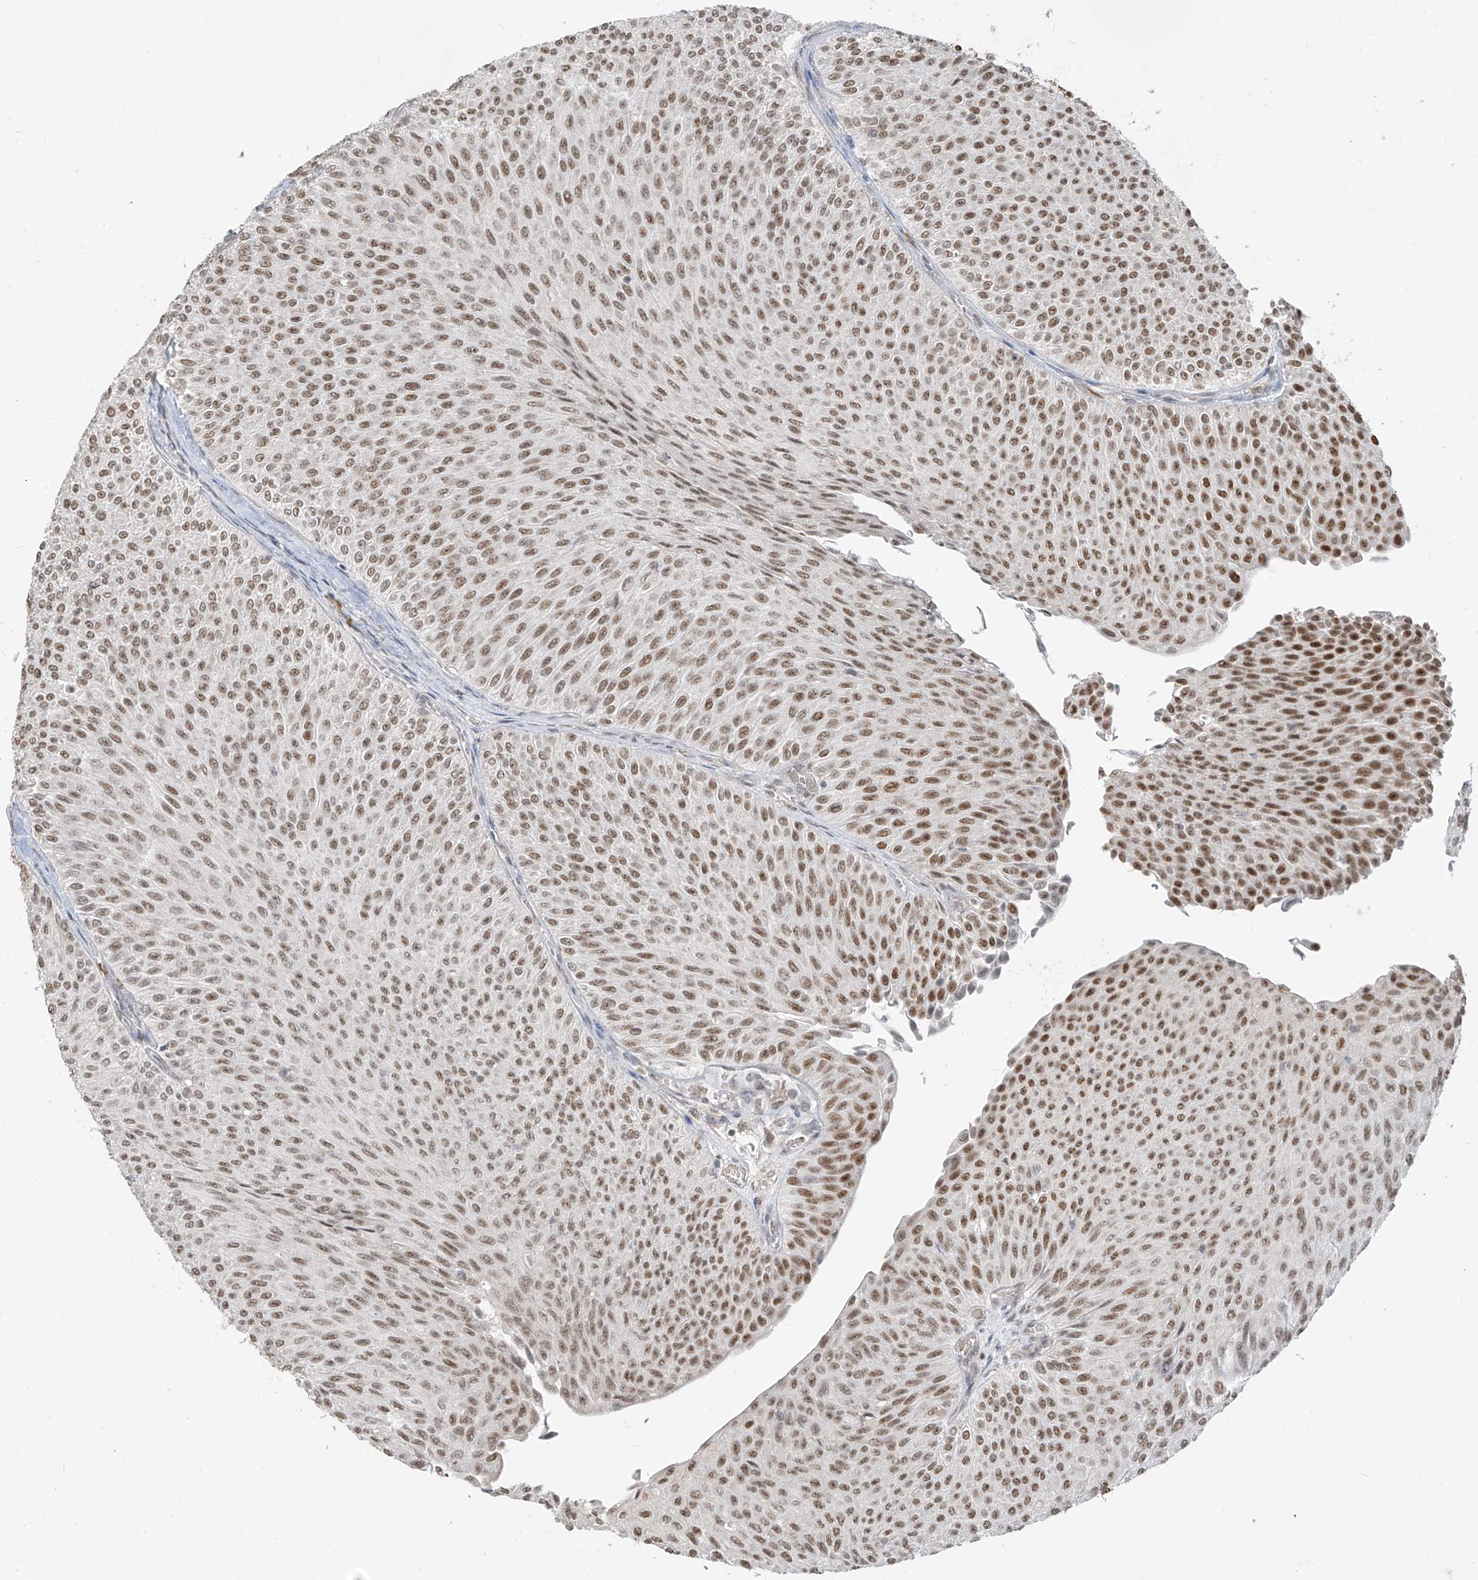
{"staining": {"intensity": "moderate", "quantity": ">75%", "location": "nuclear"}, "tissue": "urothelial cancer", "cell_type": "Tumor cells", "image_type": "cancer", "snomed": [{"axis": "morphology", "description": "Urothelial carcinoma, Low grade"}, {"axis": "topography", "description": "Urinary bladder"}], "caption": "High-magnification brightfield microscopy of low-grade urothelial carcinoma stained with DAB (brown) and counterstained with hematoxylin (blue). tumor cells exhibit moderate nuclear expression is appreciated in approximately>75% of cells.", "gene": "ZMYM2", "patient": {"sex": "male", "age": 78}}